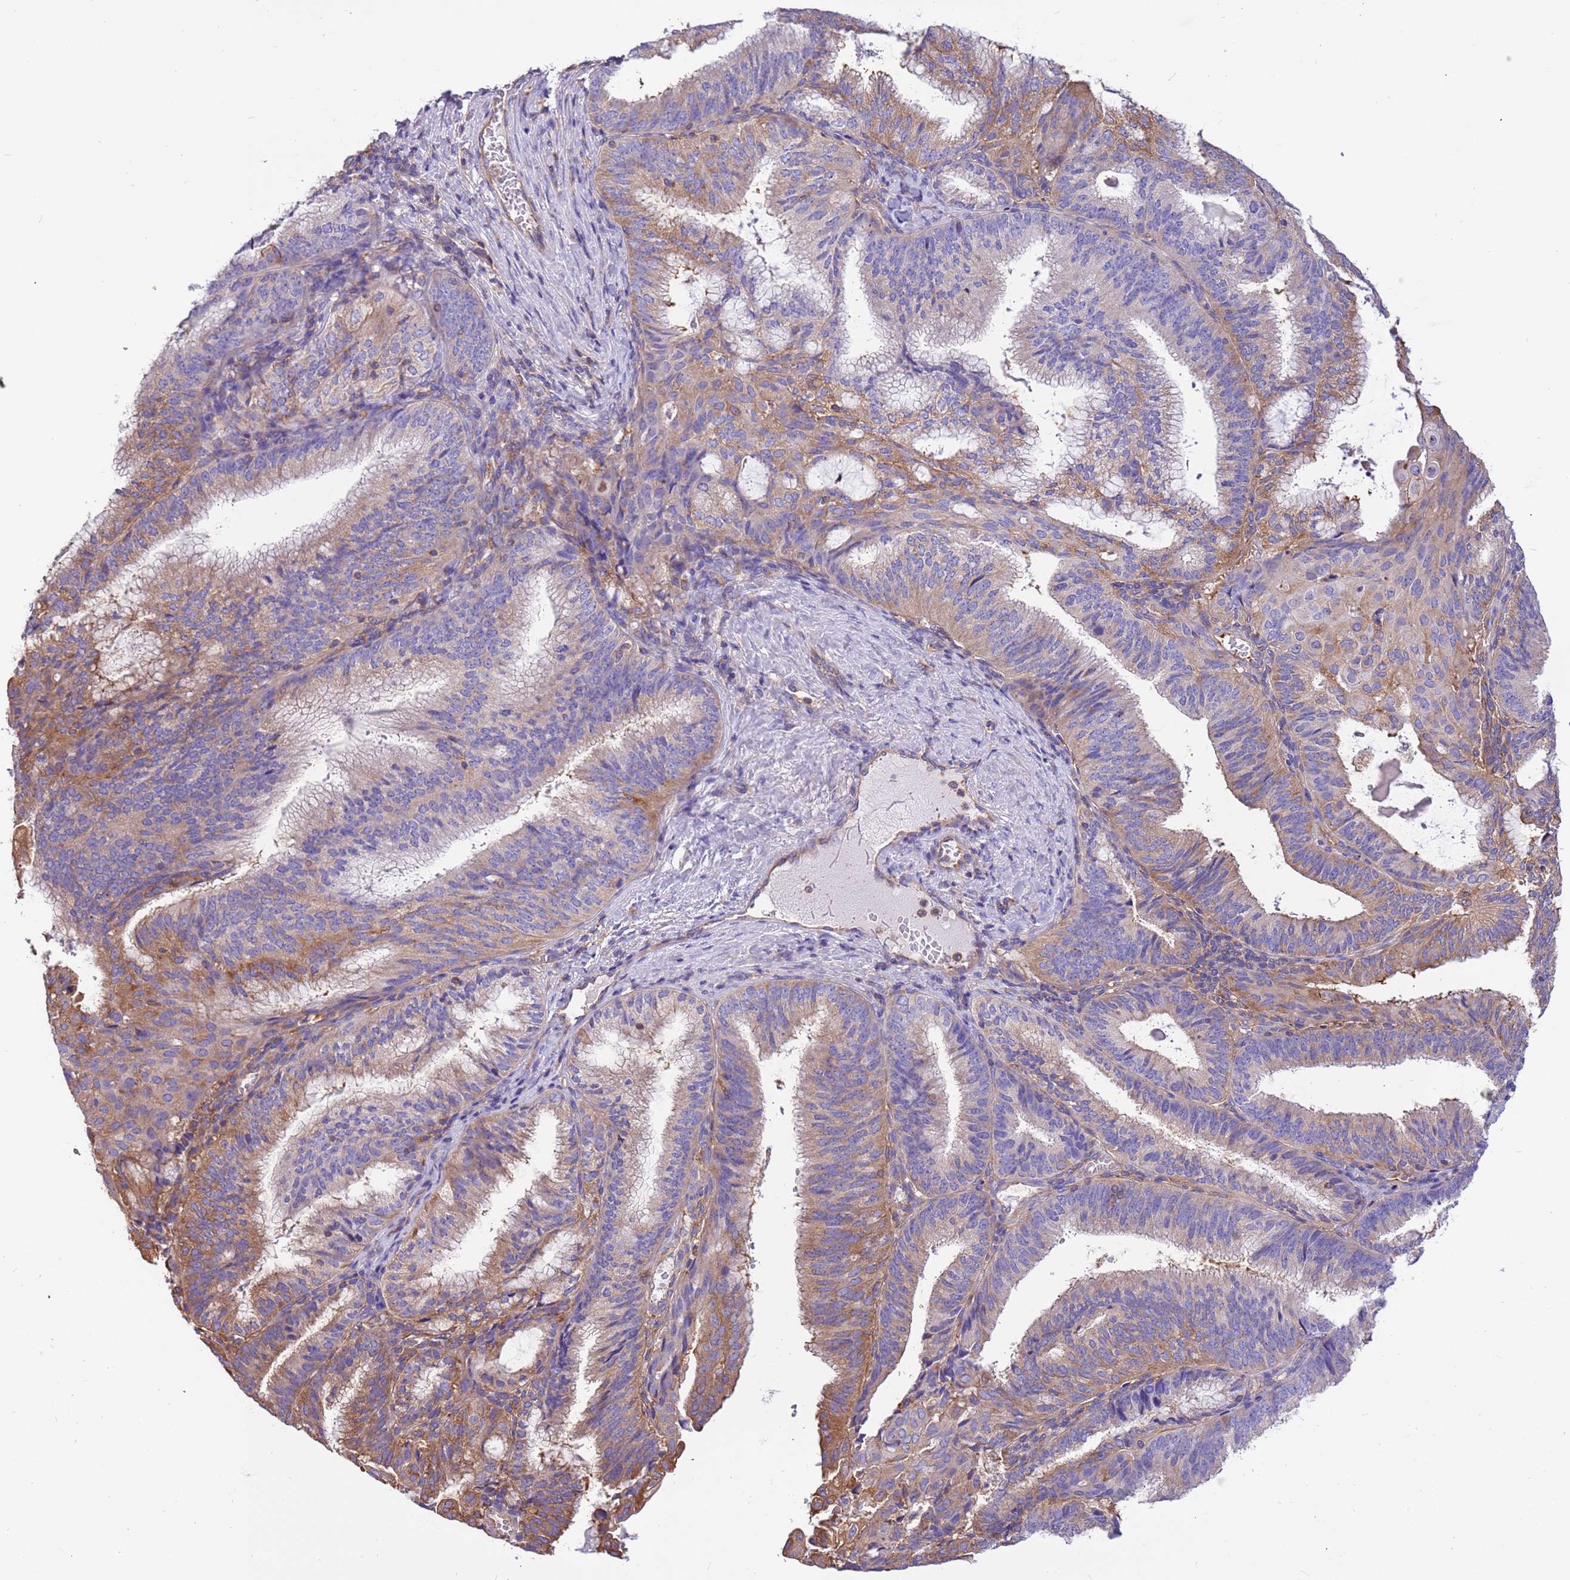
{"staining": {"intensity": "moderate", "quantity": "25%-75%", "location": "cytoplasmic/membranous"}, "tissue": "endometrial cancer", "cell_type": "Tumor cells", "image_type": "cancer", "snomed": [{"axis": "morphology", "description": "Adenocarcinoma, NOS"}, {"axis": "topography", "description": "Endometrium"}], "caption": "Human endometrial cancer stained with a protein marker exhibits moderate staining in tumor cells.", "gene": "NAALADL1", "patient": {"sex": "female", "age": 49}}